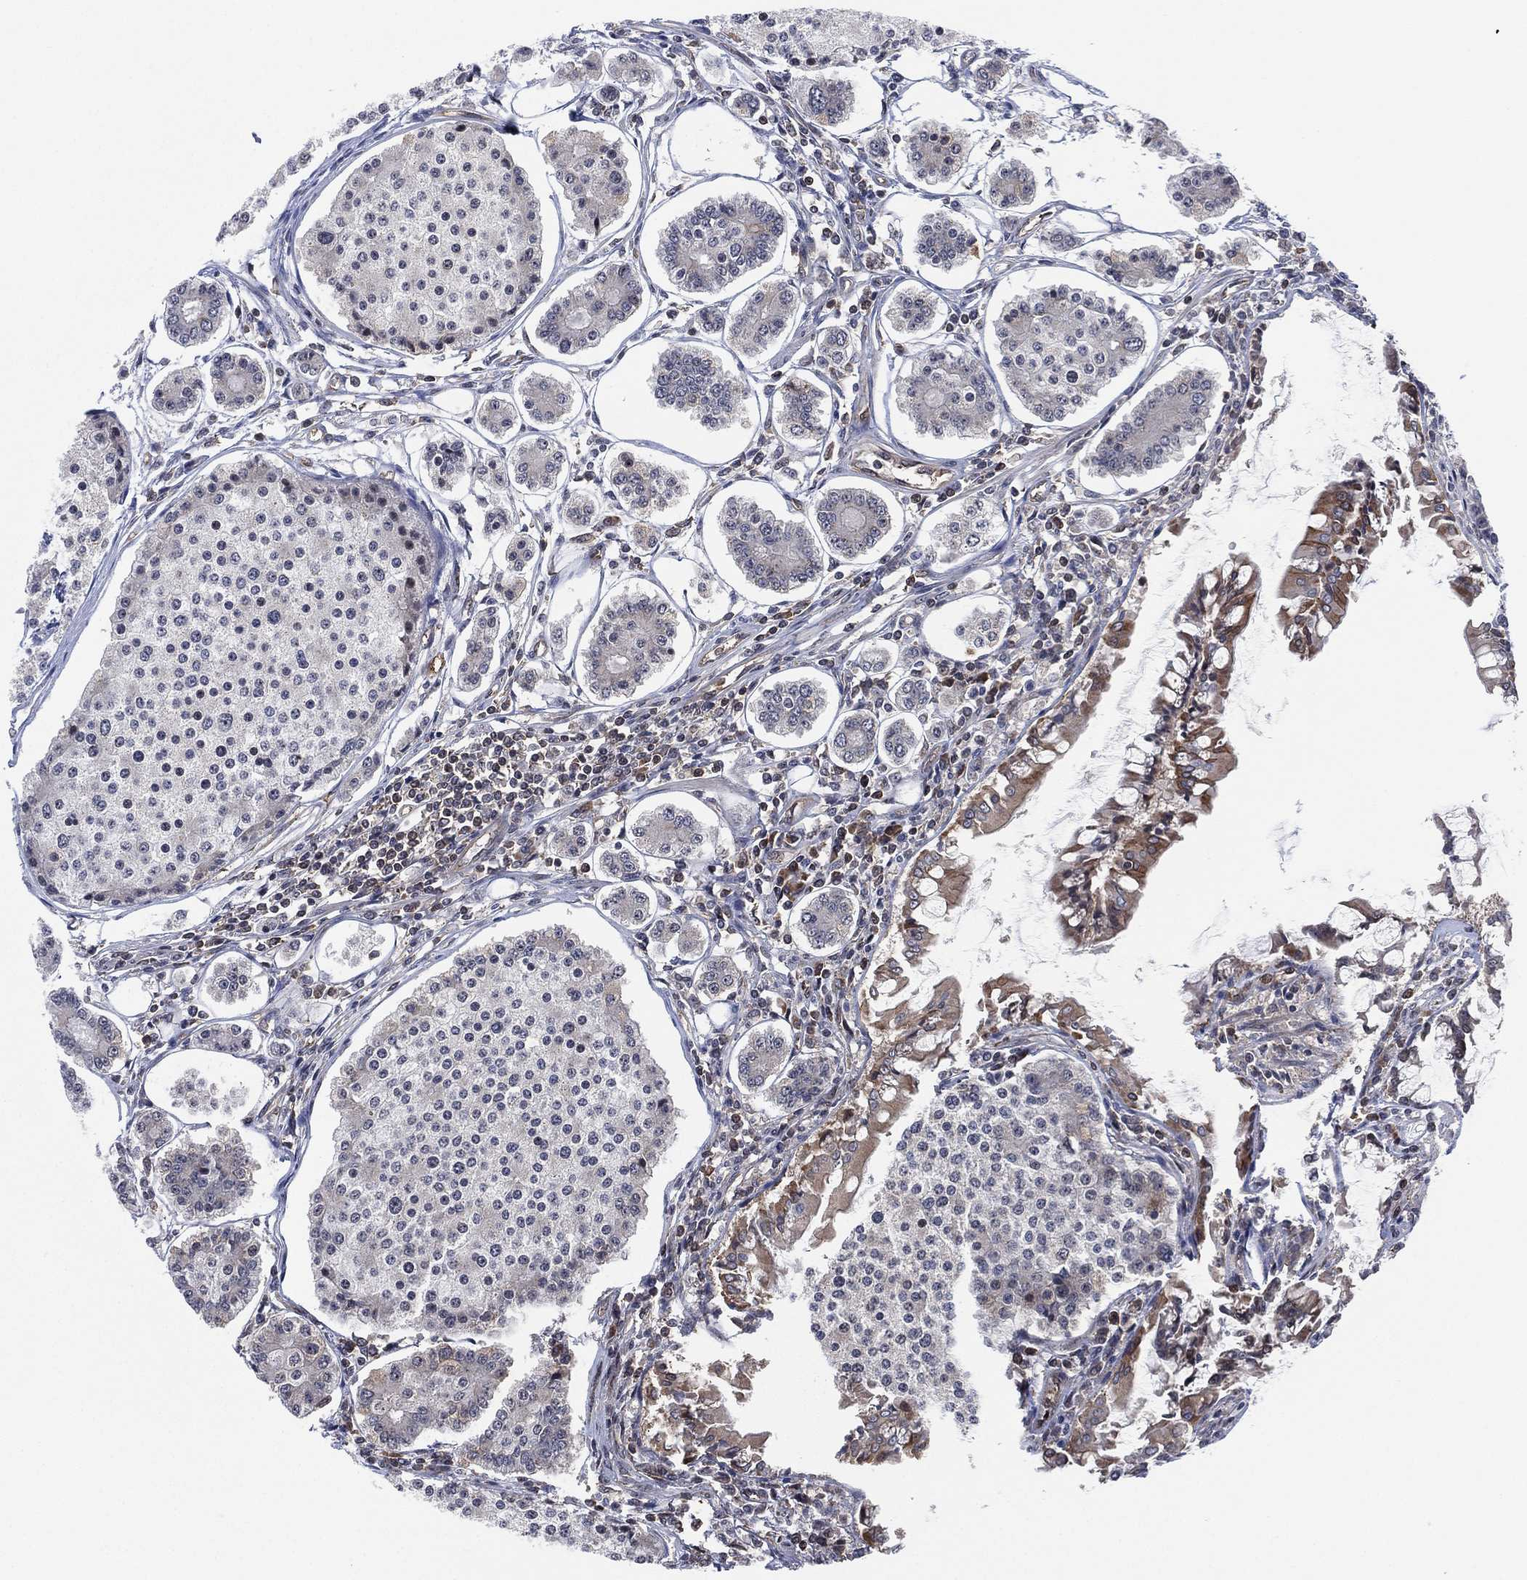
{"staining": {"intensity": "negative", "quantity": "none", "location": "none"}, "tissue": "carcinoid", "cell_type": "Tumor cells", "image_type": "cancer", "snomed": [{"axis": "morphology", "description": "Carcinoid, malignant, NOS"}, {"axis": "topography", "description": "Small intestine"}], "caption": "Carcinoid stained for a protein using IHC shows no expression tumor cells.", "gene": "TMCO1", "patient": {"sex": "female", "age": 65}}